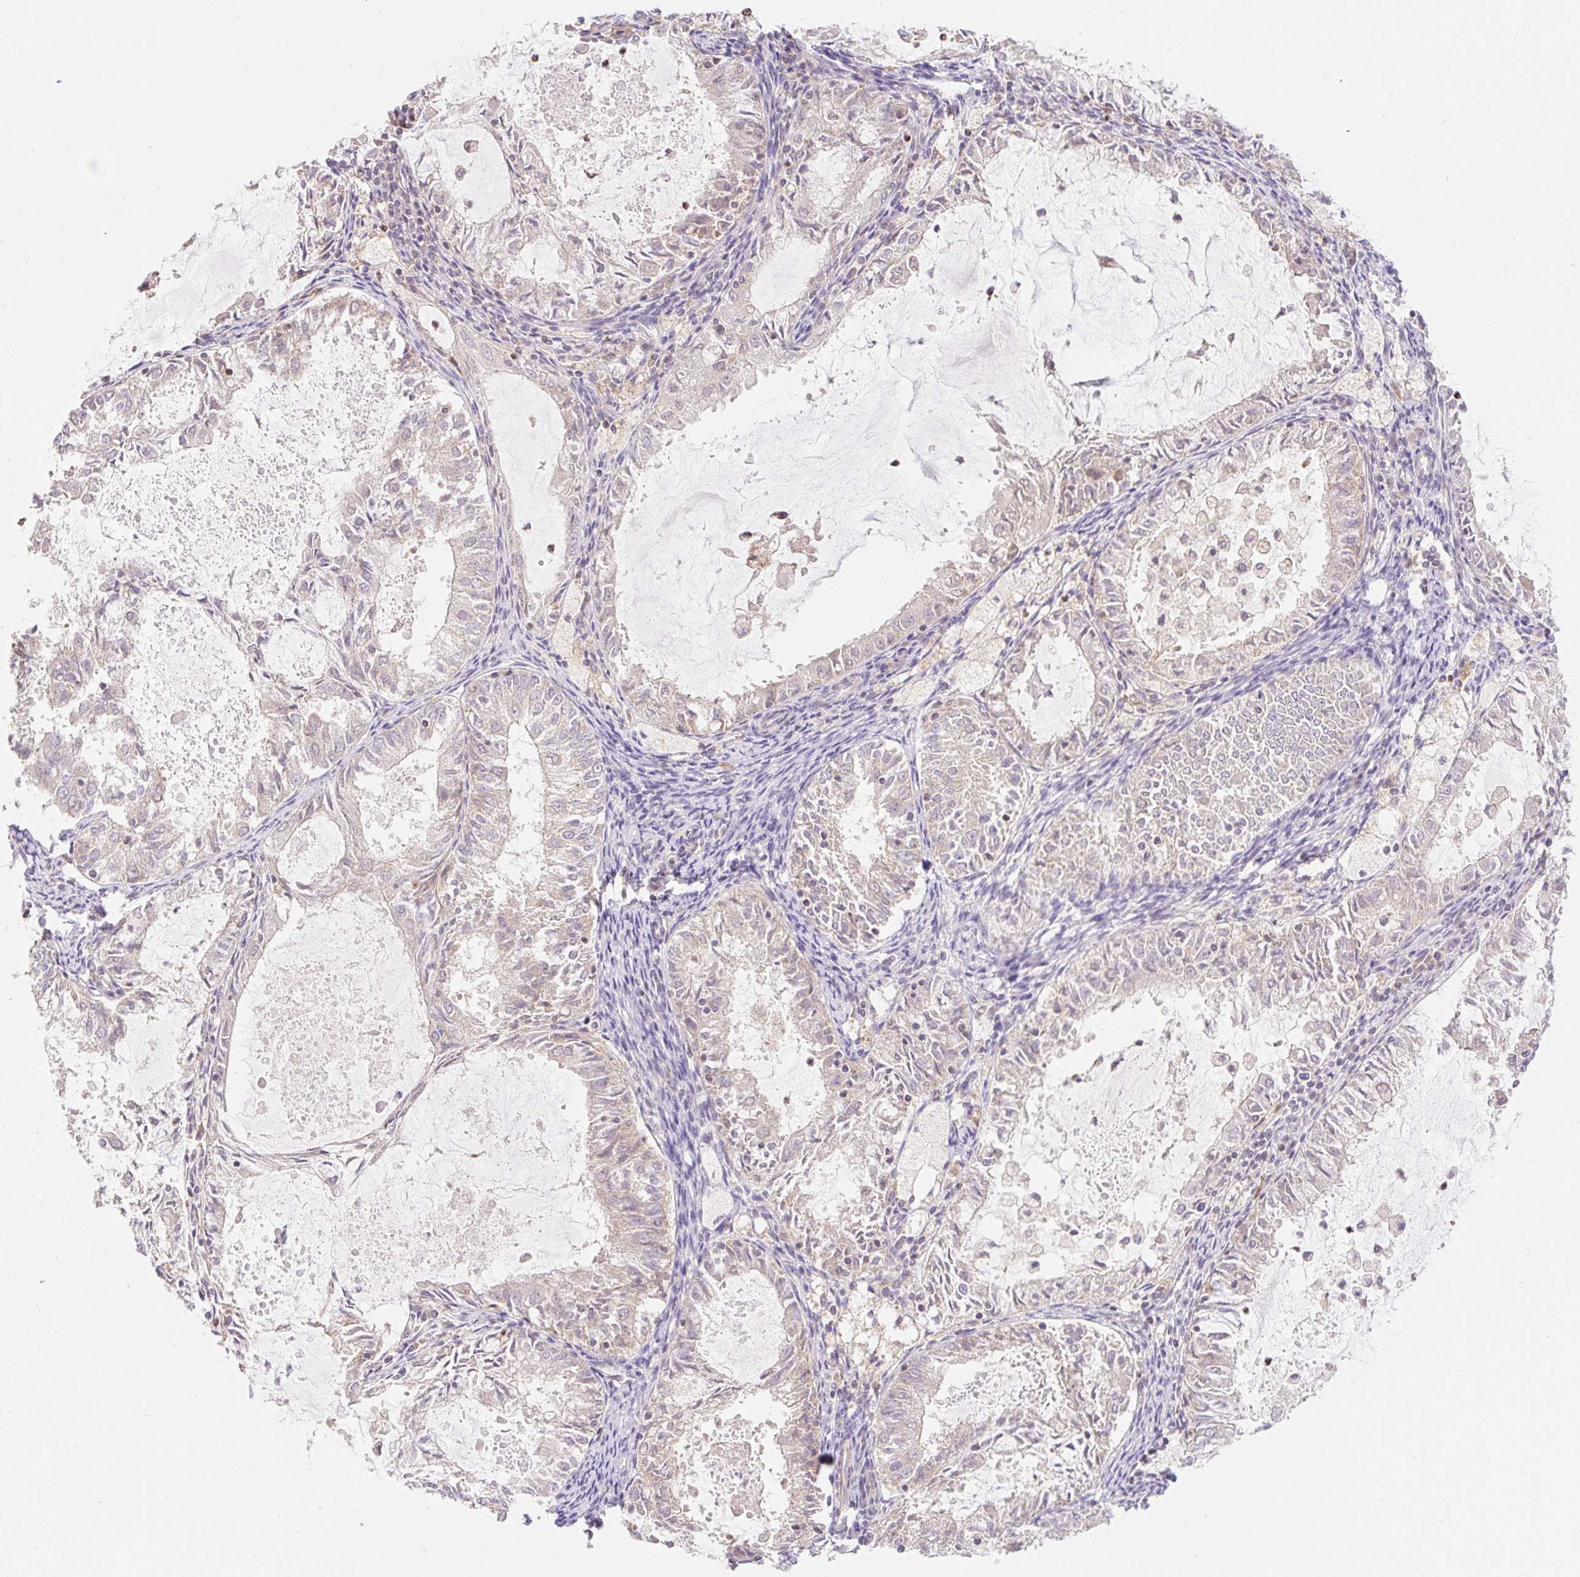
{"staining": {"intensity": "negative", "quantity": "none", "location": "none"}, "tissue": "endometrial cancer", "cell_type": "Tumor cells", "image_type": "cancer", "snomed": [{"axis": "morphology", "description": "Adenocarcinoma, NOS"}, {"axis": "topography", "description": "Endometrium"}], "caption": "The image shows no staining of tumor cells in endometrial cancer.", "gene": "EMC10", "patient": {"sex": "female", "age": 57}}